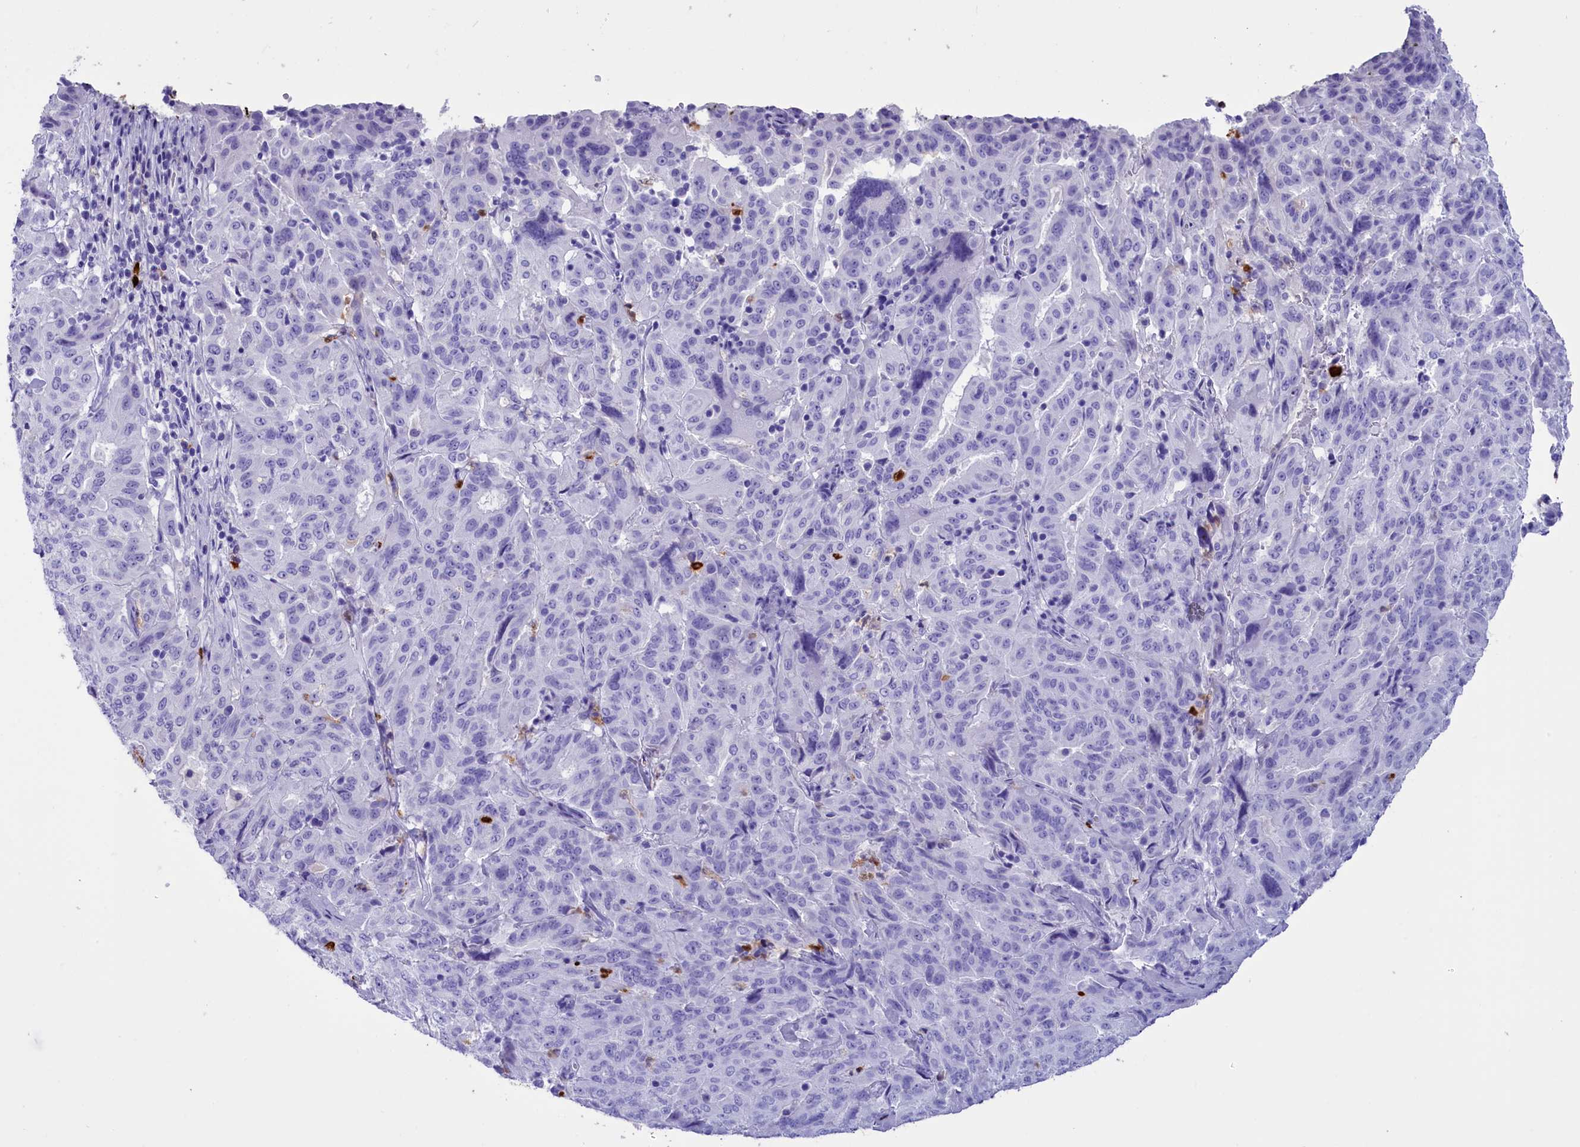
{"staining": {"intensity": "negative", "quantity": "none", "location": "none"}, "tissue": "pancreatic cancer", "cell_type": "Tumor cells", "image_type": "cancer", "snomed": [{"axis": "morphology", "description": "Adenocarcinoma, NOS"}, {"axis": "topography", "description": "Pancreas"}], "caption": "Human pancreatic cancer stained for a protein using immunohistochemistry demonstrates no staining in tumor cells.", "gene": "CLC", "patient": {"sex": "male", "age": 63}}